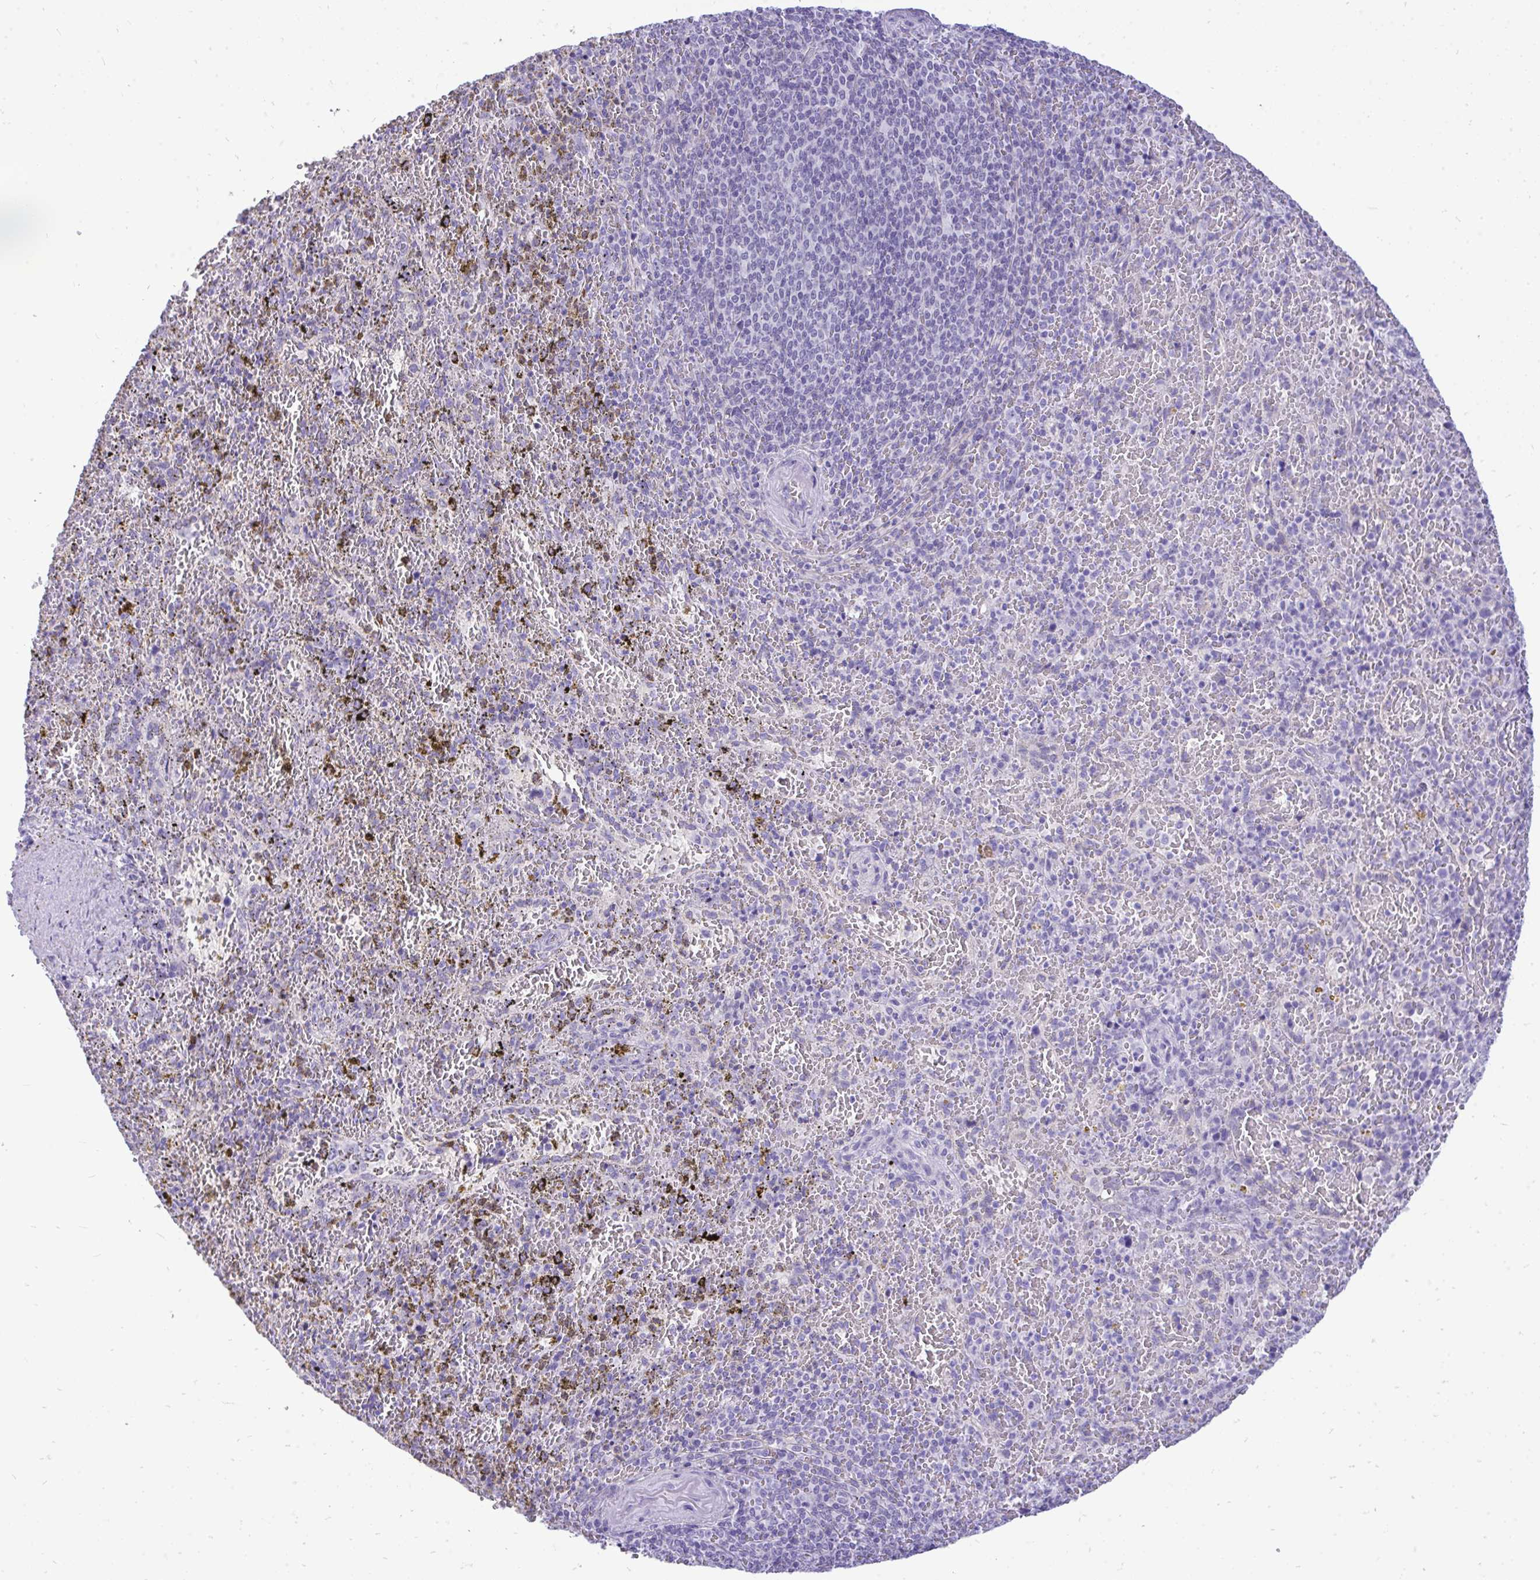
{"staining": {"intensity": "negative", "quantity": "none", "location": "none"}, "tissue": "spleen", "cell_type": "Cells in red pulp", "image_type": "normal", "snomed": [{"axis": "morphology", "description": "Normal tissue, NOS"}, {"axis": "topography", "description": "Spleen"}], "caption": "Cells in red pulp are negative for protein expression in normal human spleen. The staining is performed using DAB brown chromogen with nuclei counter-stained in using hematoxylin.", "gene": "PRM2", "patient": {"sex": "female", "age": 50}}